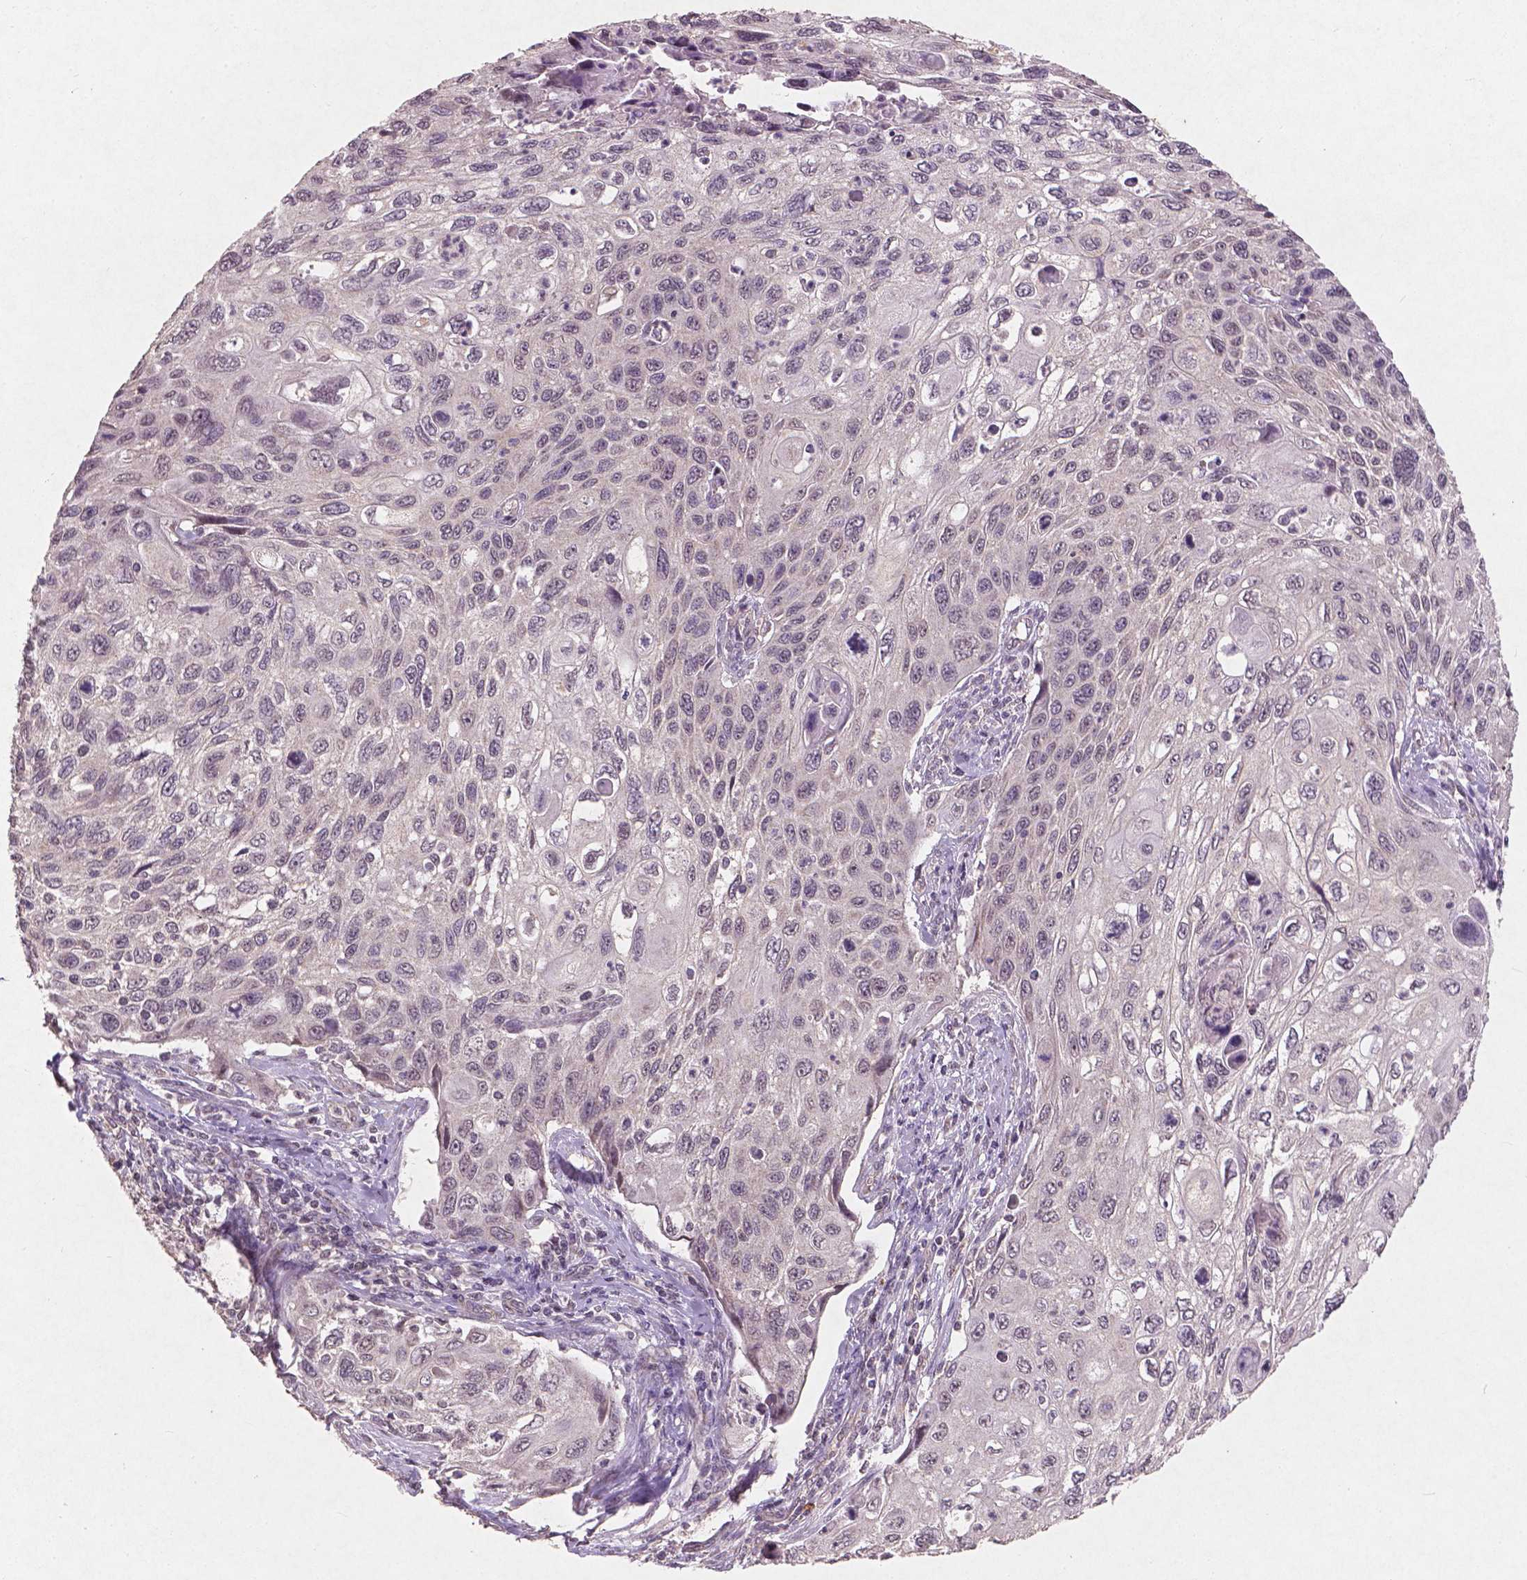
{"staining": {"intensity": "negative", "quantity": "none", "location": "none"}, "tissue": "cervical cancer", "cell_type": "Tumor cells", "image_type": "cancer", "snomed": [{"axis": "morphology", "description": "Squamous cell carcinoma, NOS"}, {"axis": "topography", "description": "Cervix"}], "caption": "IHC micrograph of neoplastic tissue: human cervical cancer (squamous cell carcinoma) stained with DAB (3,3'-diaminobenzidine) reveals no significant protein expression in tumor cells. Brightfield microscopy of immunohistochemistry (IHC) stained with DAB (3,3'-diaminobenzidine) (brown) and hematoxylin (blue), captured at high magnification.", "gene": "SMAD2", "patient": {"sex": "female", "age": 70}}